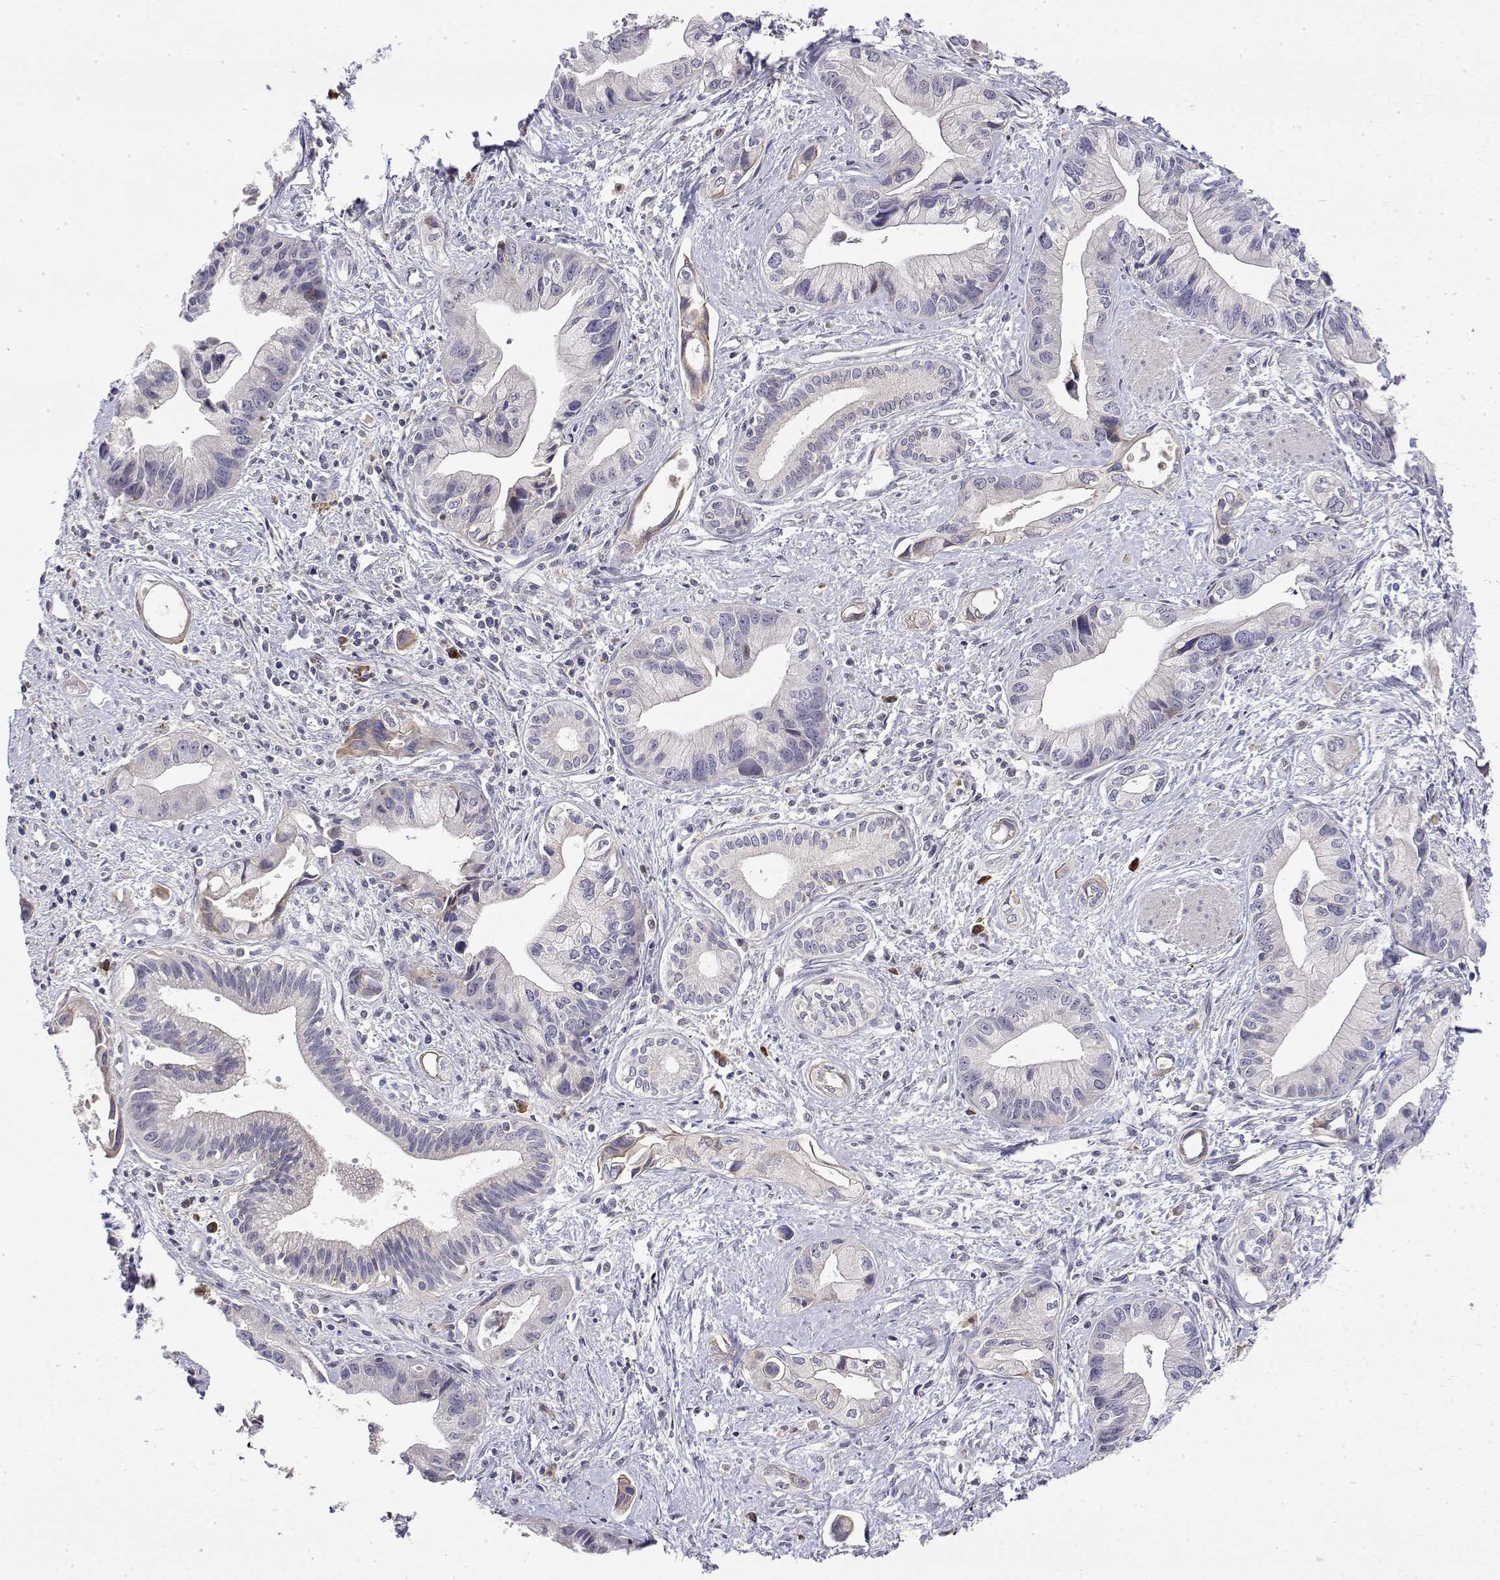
{"staining": {"intensity": "negative", "quantity": "none", "location": "none"}, "tissue": "pancreatic cancer", "cell_type": "Tumor cells", "image_type": "cancer", "snomed": [{"axis": "morphology", "description": "Adenocarcinoma, NOS"}, {"axis": "topography", "description": "Pancreas"}], "caption": "Photomicrograph shows no protein staining in tumor cells of pancreatic cancer tissue.", "gene": "IGFBP4", "patient": {"sex": "female", "age": 61}}